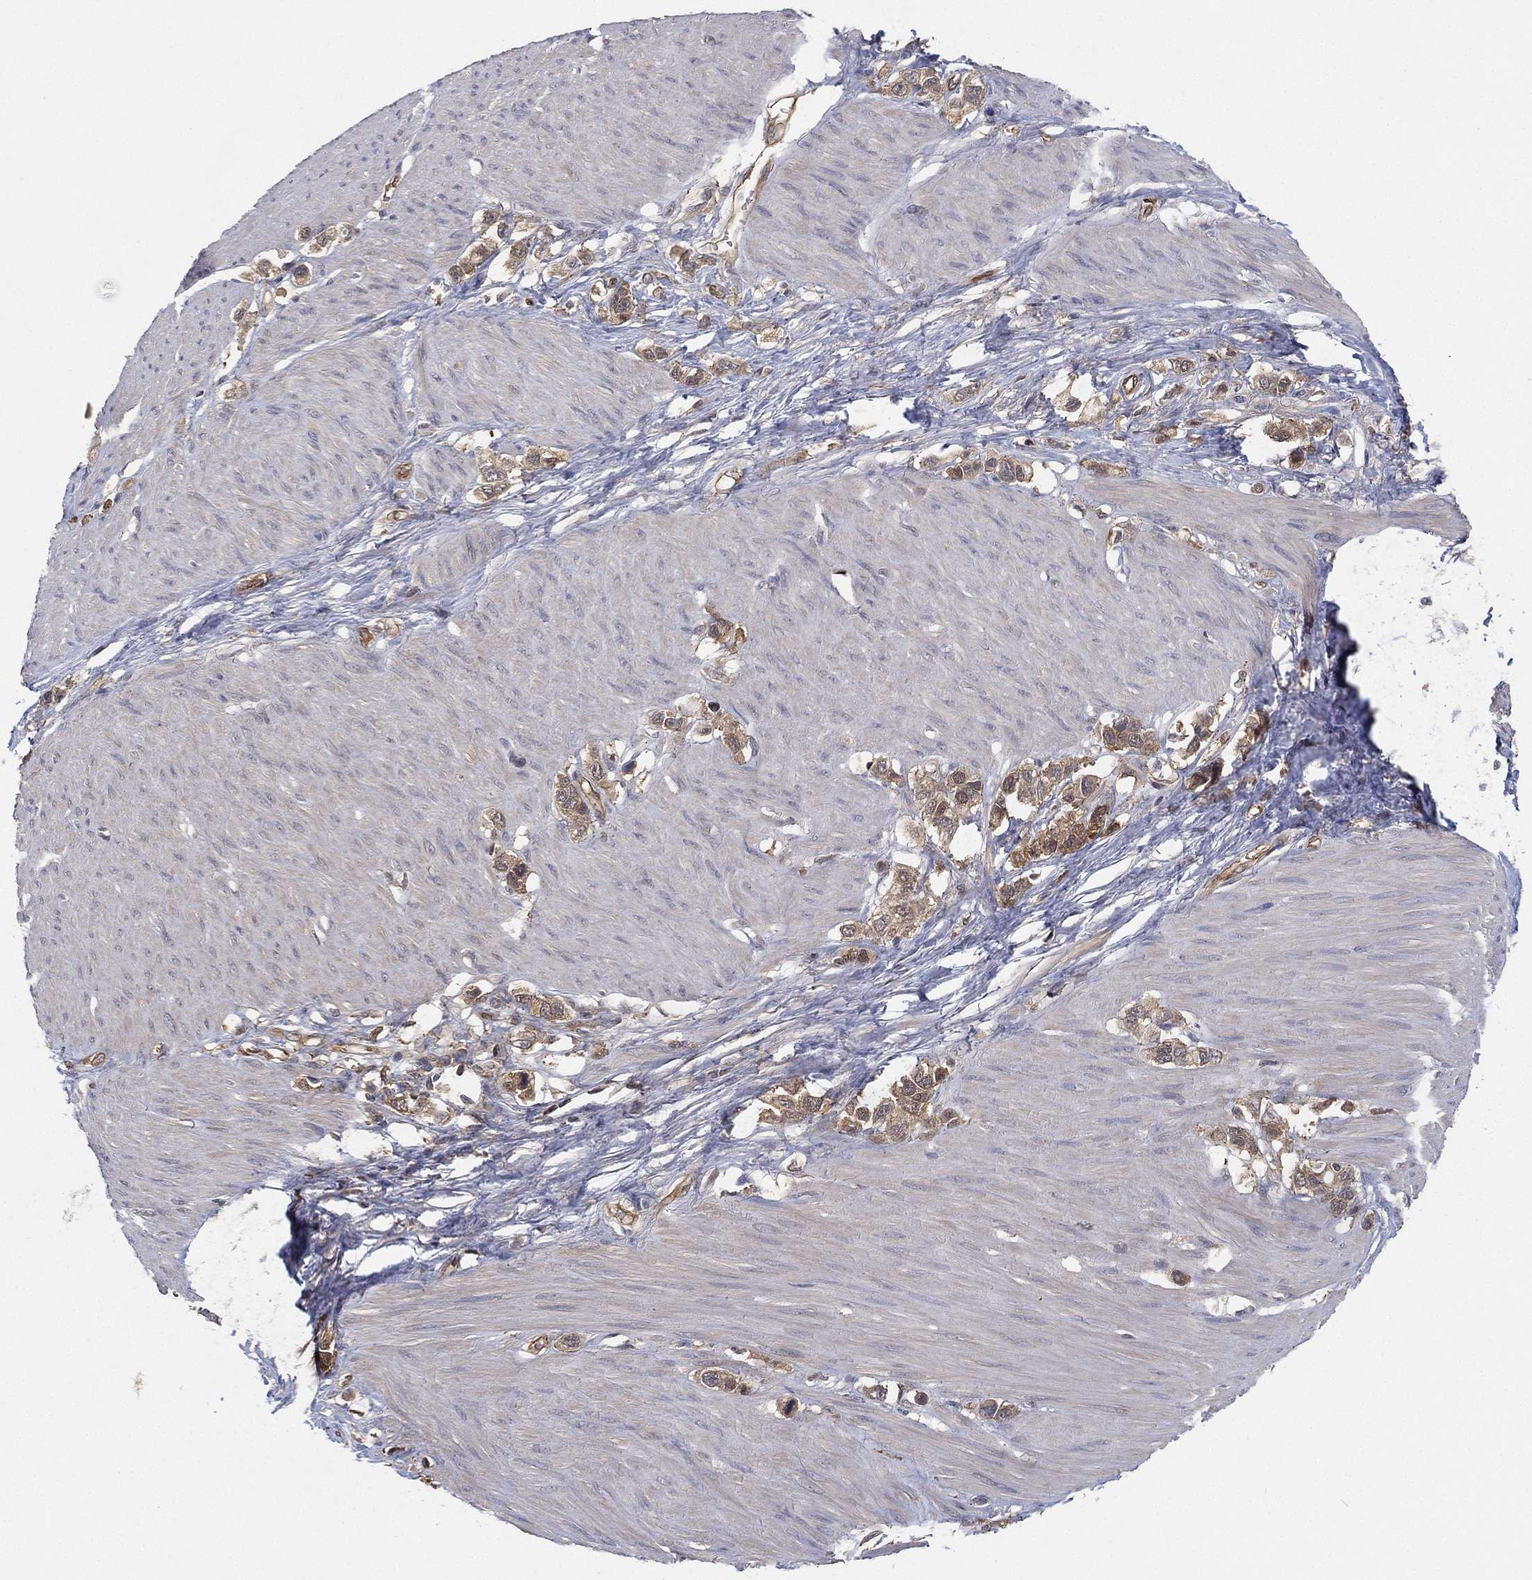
{"staining": {"intensity": "moderate", "quantity": "25%-75%", "location": "cytoplasmic/membranous"}, "tissue": "stomach cancer", "cell_type": "Tumor cells", "image_type": "cancer", "snomed": [{"axis": "morphology", "description": "Normal tissue, NOS"}, {"axis": "morphology", "description": "Adenocarcinoma, NOS"}, {"axis": "morphology", "description": "Adenocarcinoma, High grade"}, {"axis": "topography", "description": "Stomach, upper"}, {"axis": "topography", "description": "Stomach"}], "caption": "Stomach high-grade adenocarcinoma stained for a protein (brown) demonstrates moderate cytoplasmic/membranous positive expression in approximately 25%-75% of tumor cells.", "gene": "PSMG4", "patient": {"sex": "female", "age": 65}}